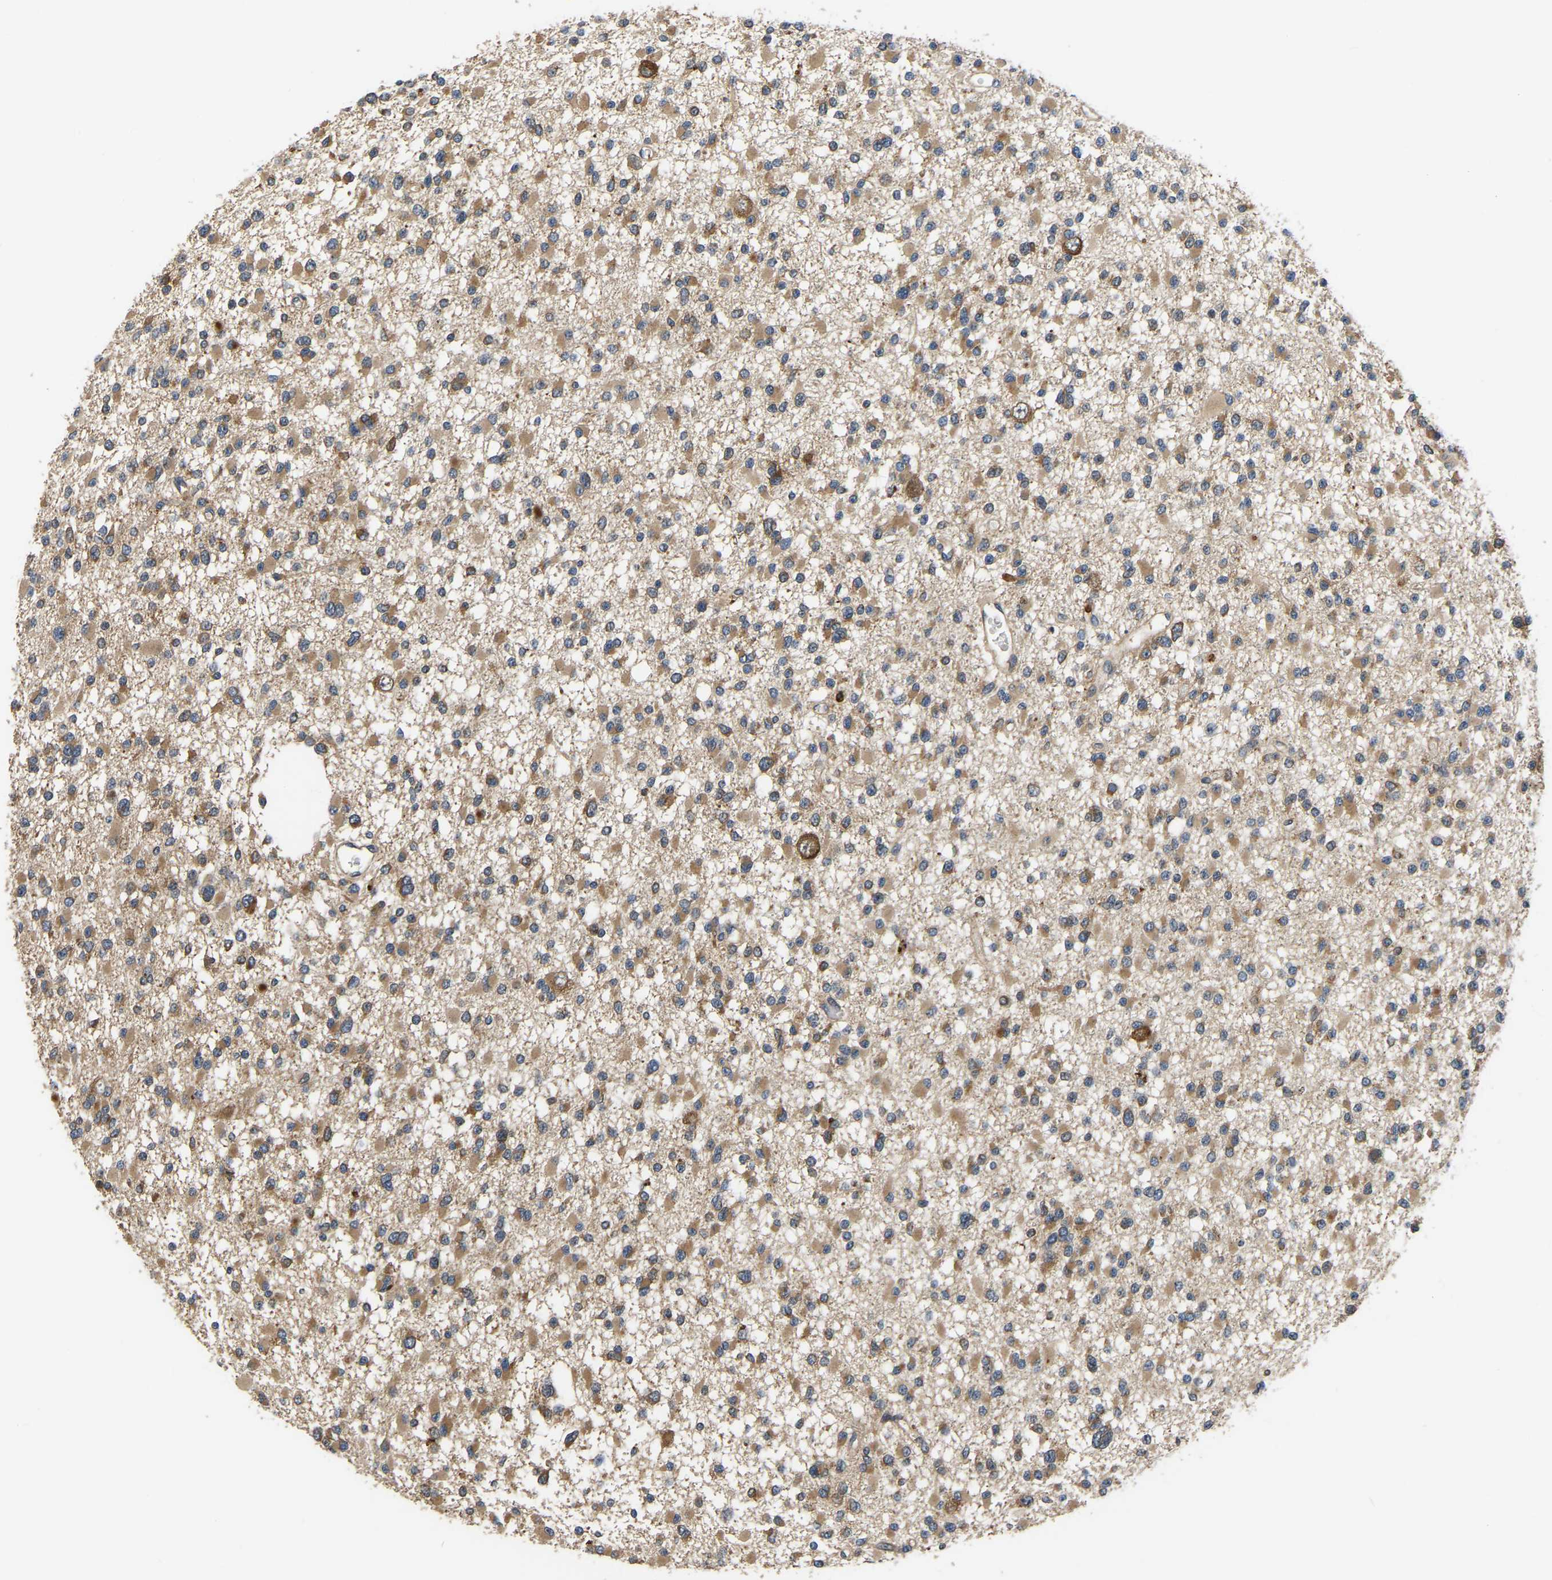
{"staining": {"intensity": "moderate", "quantity": ">75%", "location": "cytoplasmic/membranous"}, "tissue": "glioma", "cell_type": "Tumor cells", "image_type": "cancer", "snomed": [{"axis": "morphology", "description": "Glioma, malignant, Low grade"}, {"axis": "topography", "description": "Brain"}], "caption": "Moderate cytoplasmic/membranous expression is identified in about >75% of tumor cells in glioma.", "gene": "GARS1", "patient": {"sex": "female", "age": 22}}